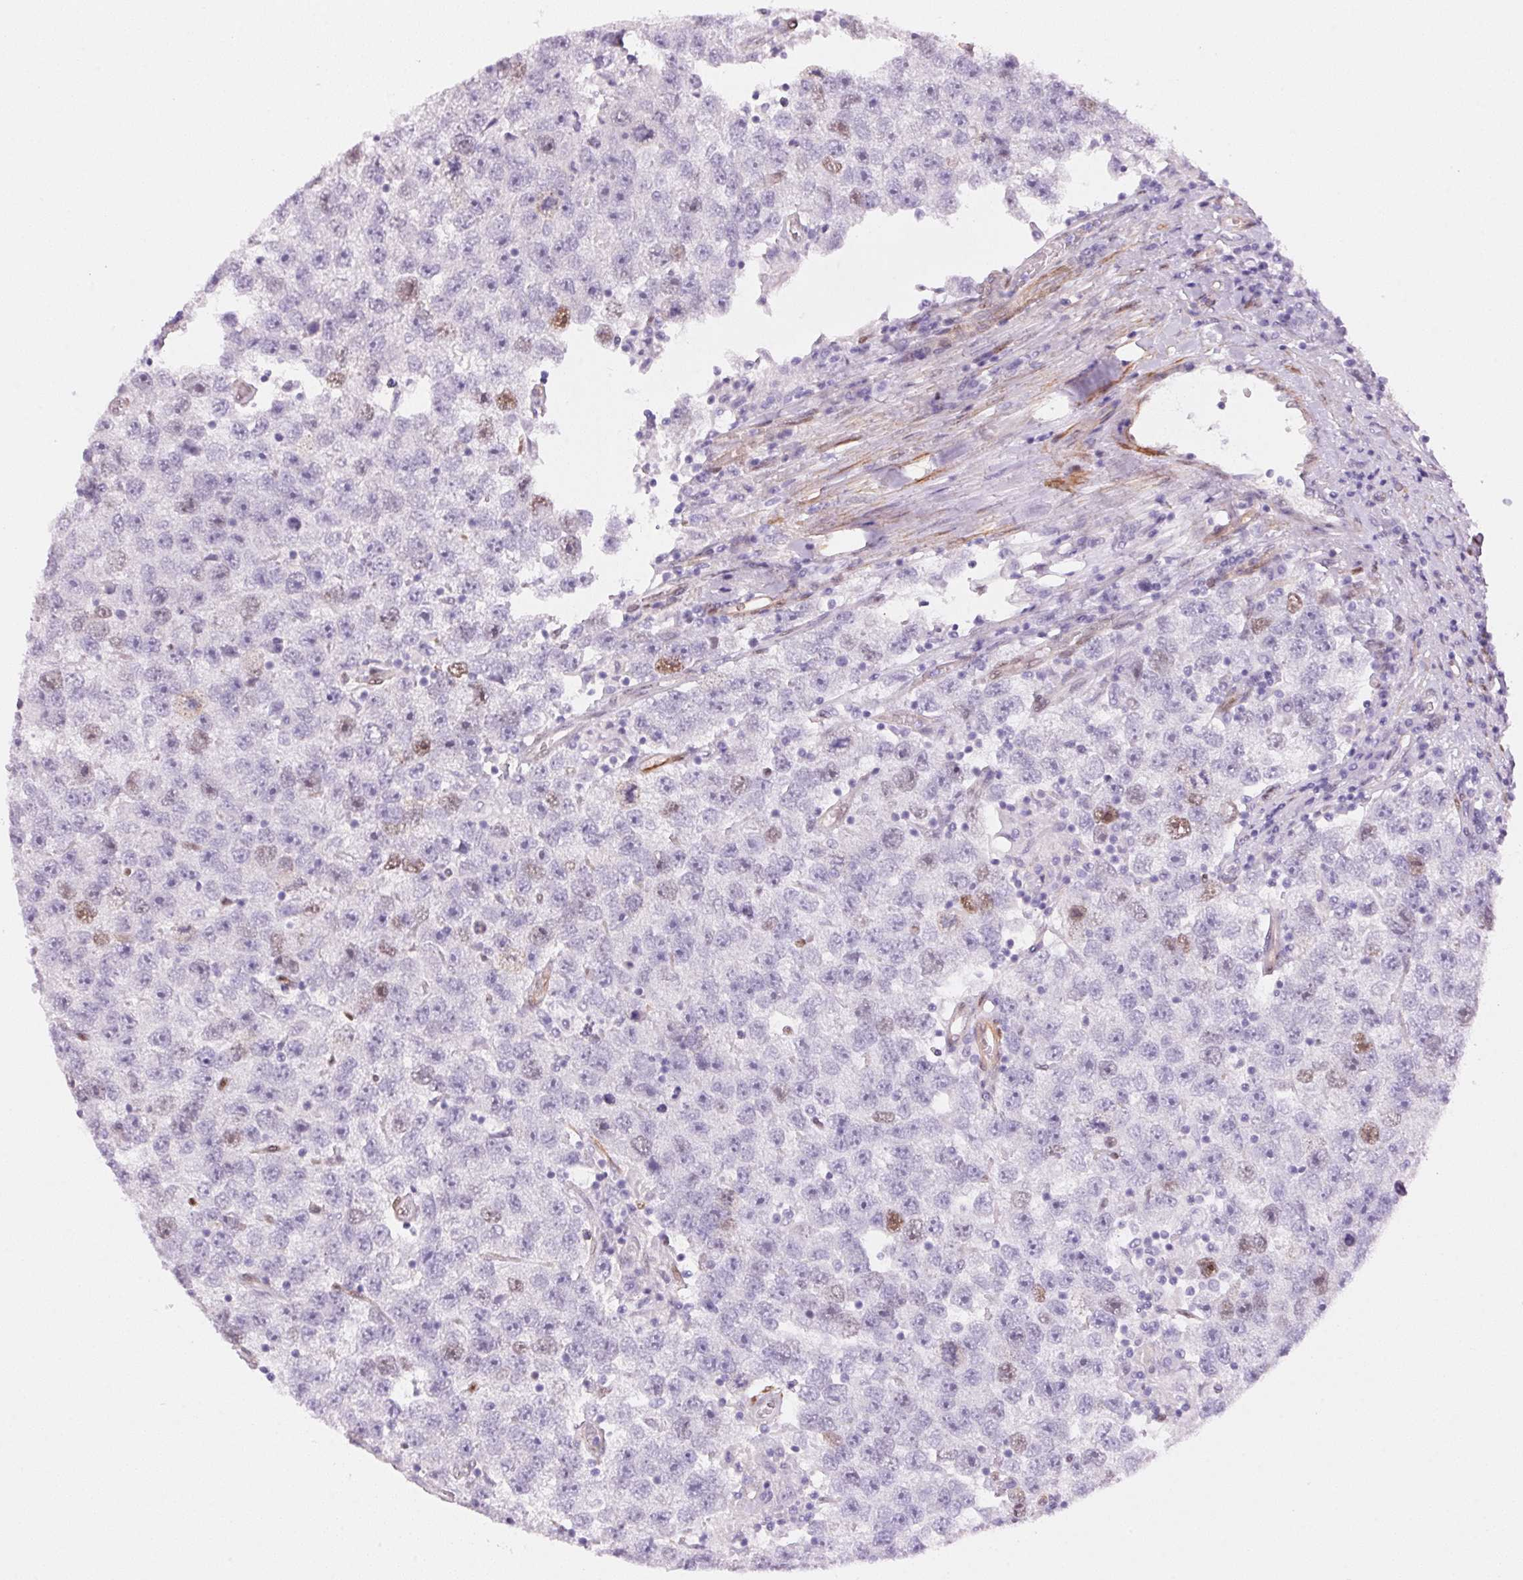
{"staining": {"intensity": "weak", "quantity": "<25%", "location": "nuclear"}, "tissue": "testis cancer", "cell_type": "Tumor cells", "image_type": "cancer", "snomed": [{"axis": "morphology", "description": "Seminoma, NOS"}, {"axis": "topography", "description": "Testis"}], "caption": "Tumor cells show no significant protein staining in testis cancer. (Brightfield microscopy of DAB (3,3'-diaminobenzidine) immunohistochemistry at high magnification).", "gene": "SMTN", "patient": {"sex": "male", "age": 26}}